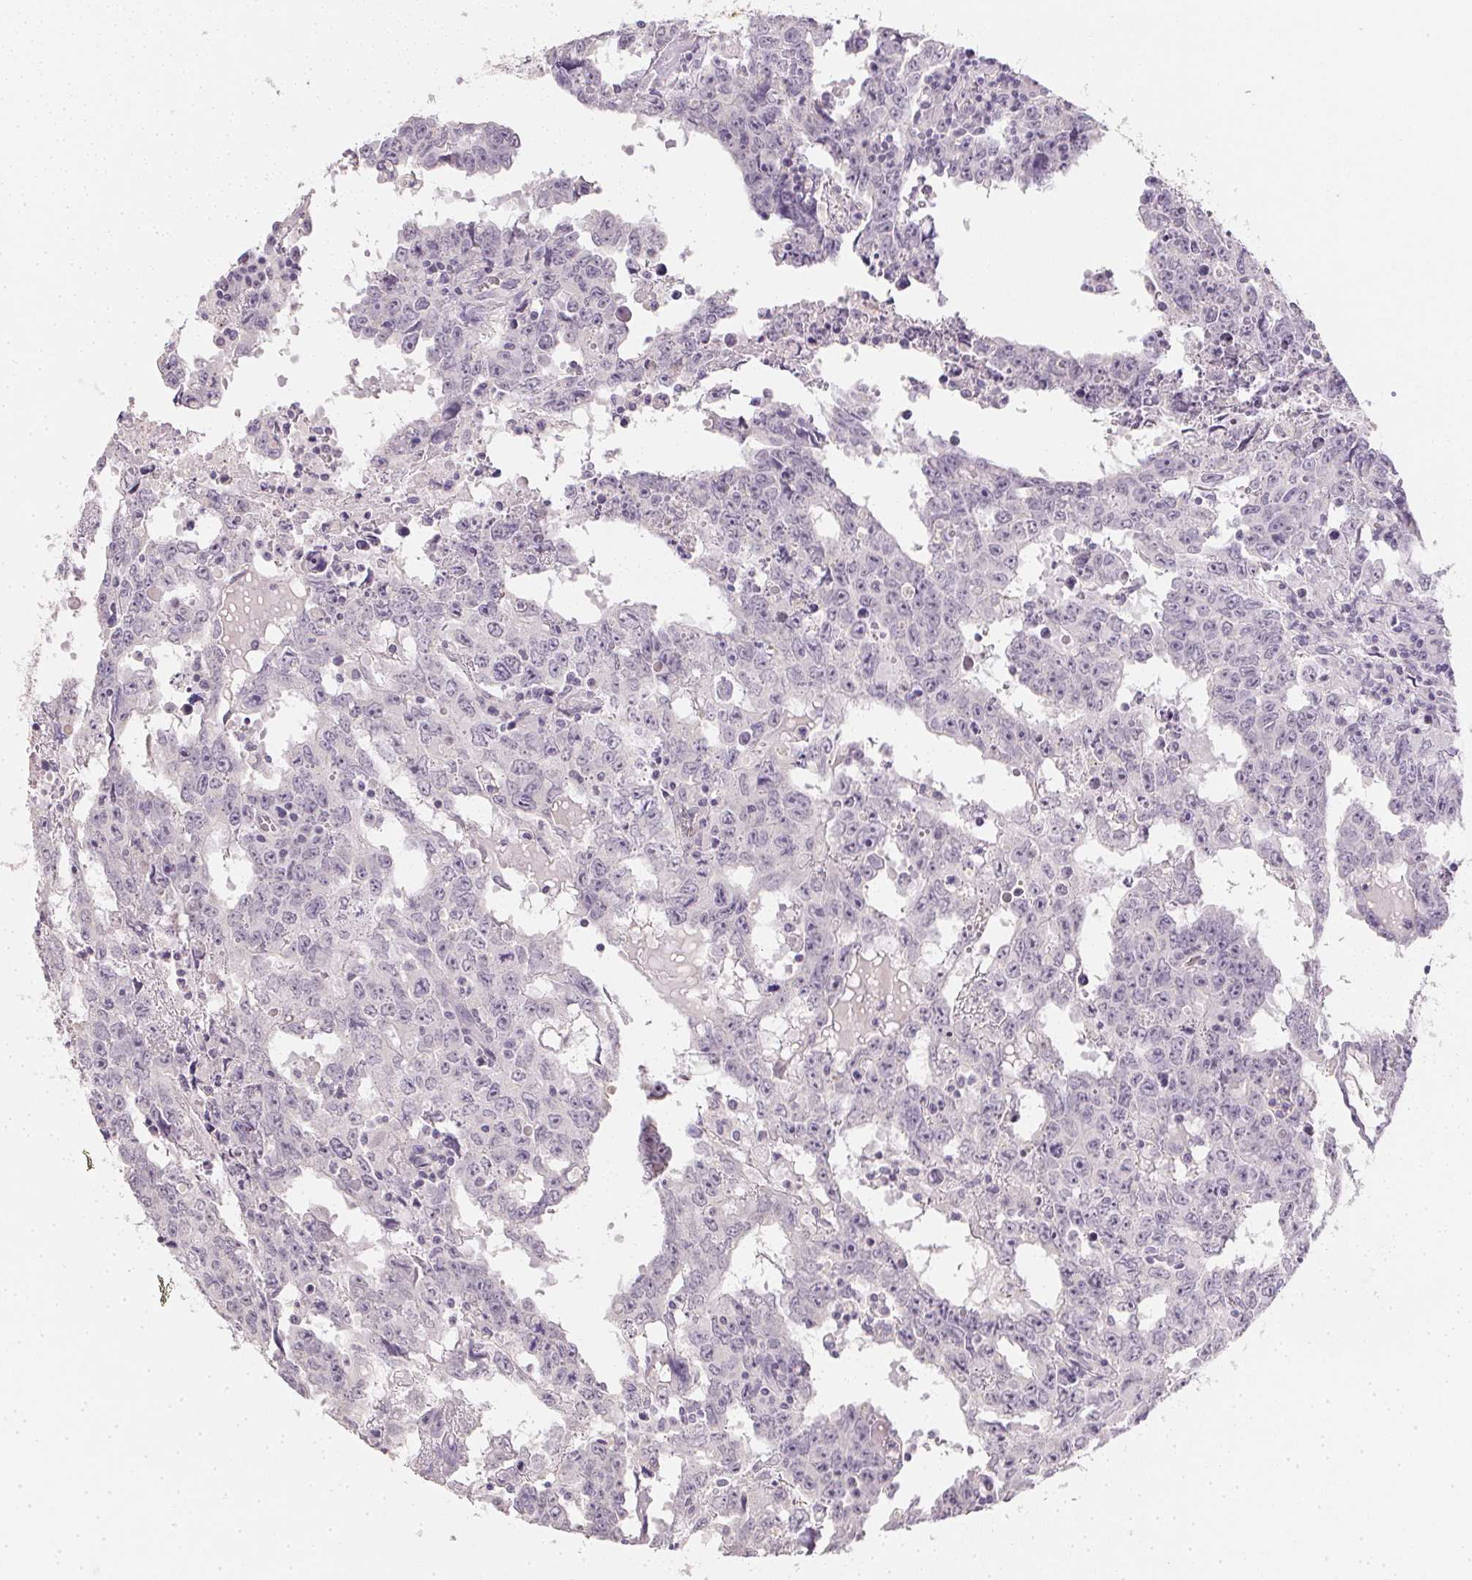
{"staining": {"intensity": "negative", "quantity": "none", "location": "none"}, "tissue": "testis cancer", "cell_type": "Tumor cells", "image_type": "cancer", "snomed": [{"axis": "morphology", "description": "Carcinoma, Embryonal, NOS"}, {"axis": "topography", "description": "Testis"}], "caption": "High magnification brightfield microscopy of testis cancer (embryonal carcinoma) stained with DAB (3,3'-diaminobenzidine) (brown) and counterstained with hematoxylin (blue): tumor cells show no significant expression.", "gene": "PPY", "patient": {"sex": "male", "age": 22}}